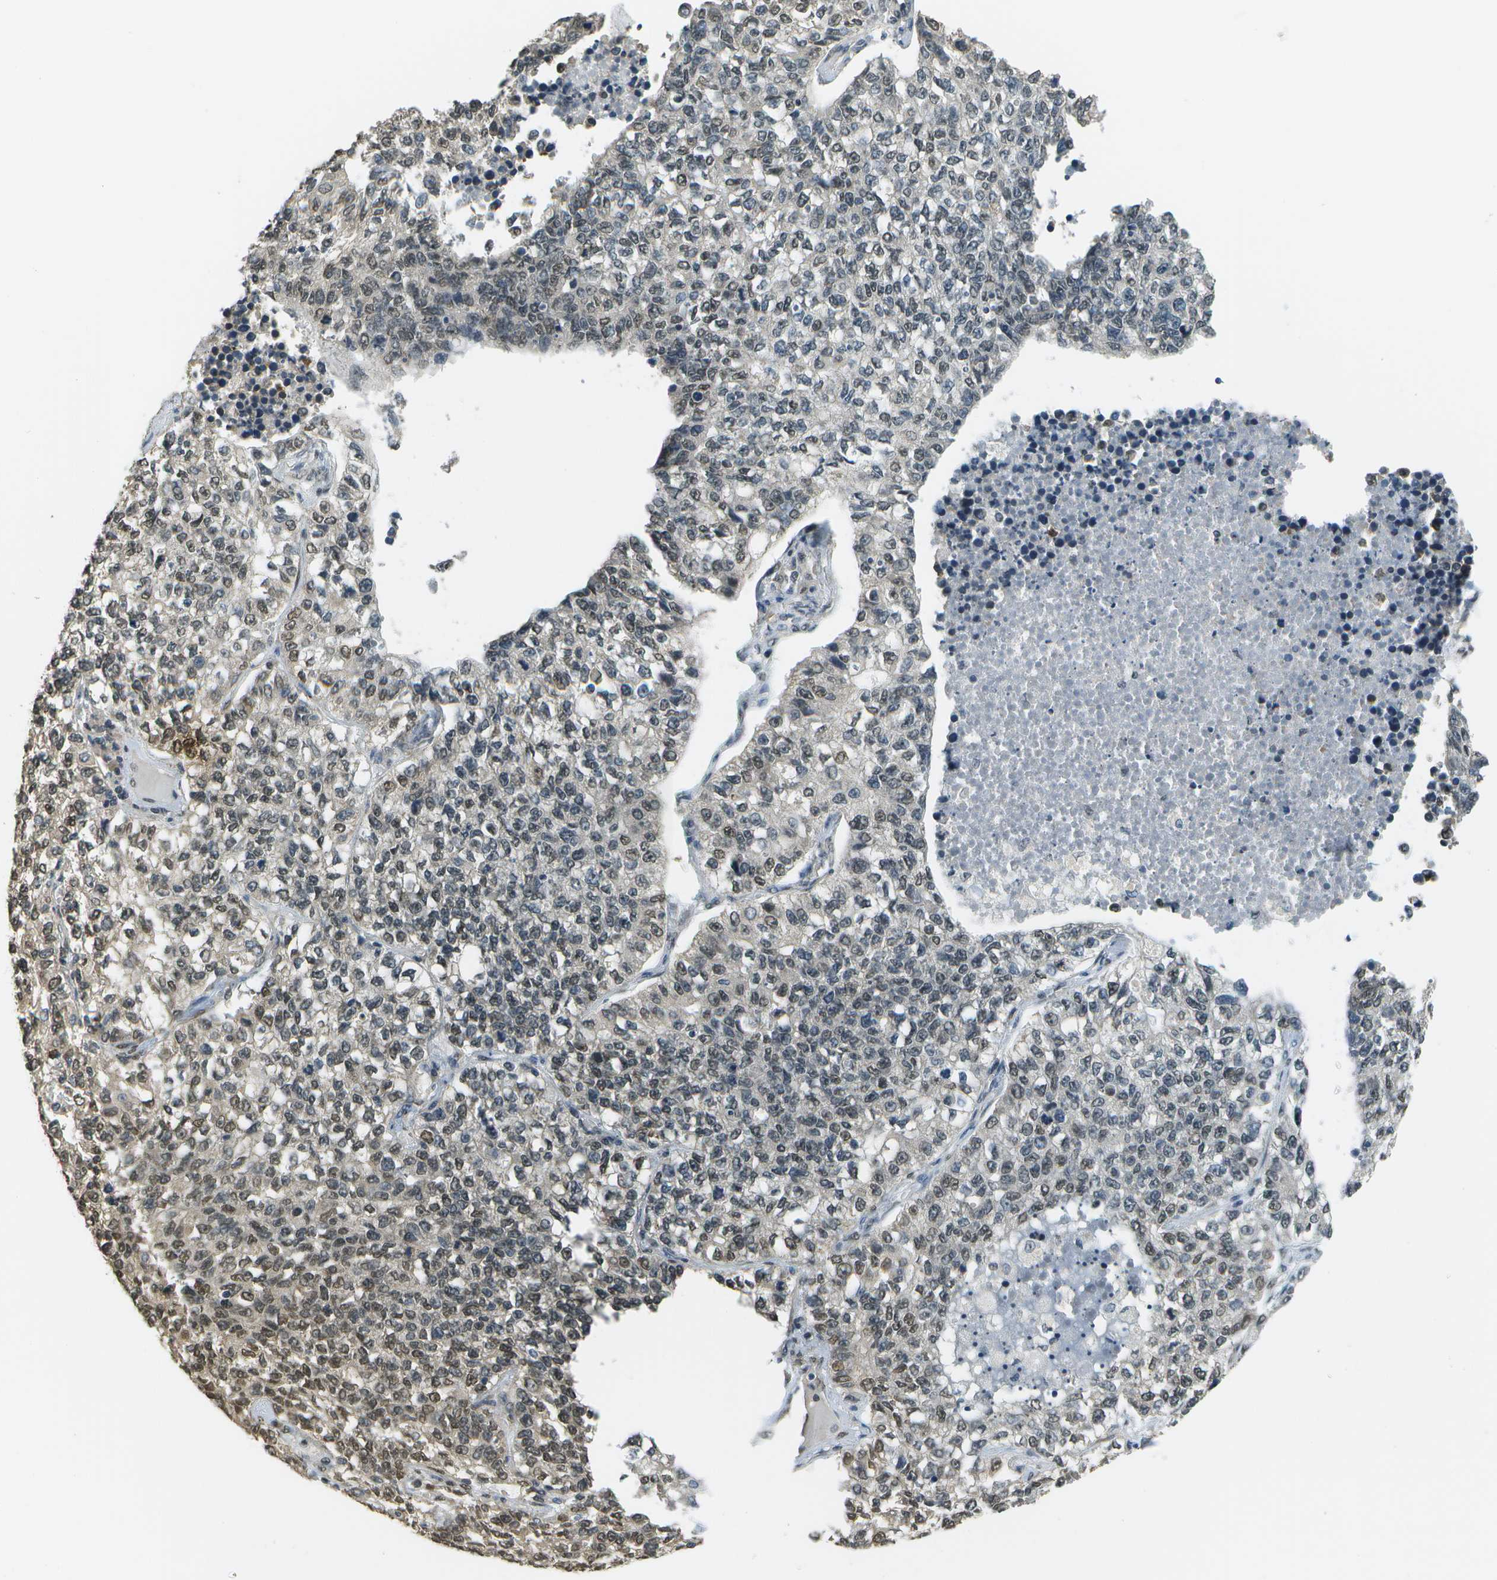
{"staining": {"intensity": "weak", "quantity": "25%-75%", "location": "nuclear"}, "tissue": "lung cancer", "cell_type": "Tumor cells", "image_type": "cancer", "snomed": [{"axis": "morphology", "description": "Adenocarcinoma, NOS"}, {"axis": "topography", "description": "Lung"}], "caption": "Lung cancer tissue demonstrates weak nuclear positivity in approximately 25%-75% of tumor cells, visualized by immunohistochemistry.", "gene": "ABL2", "patient": {"sex": "male", "age": 49}}